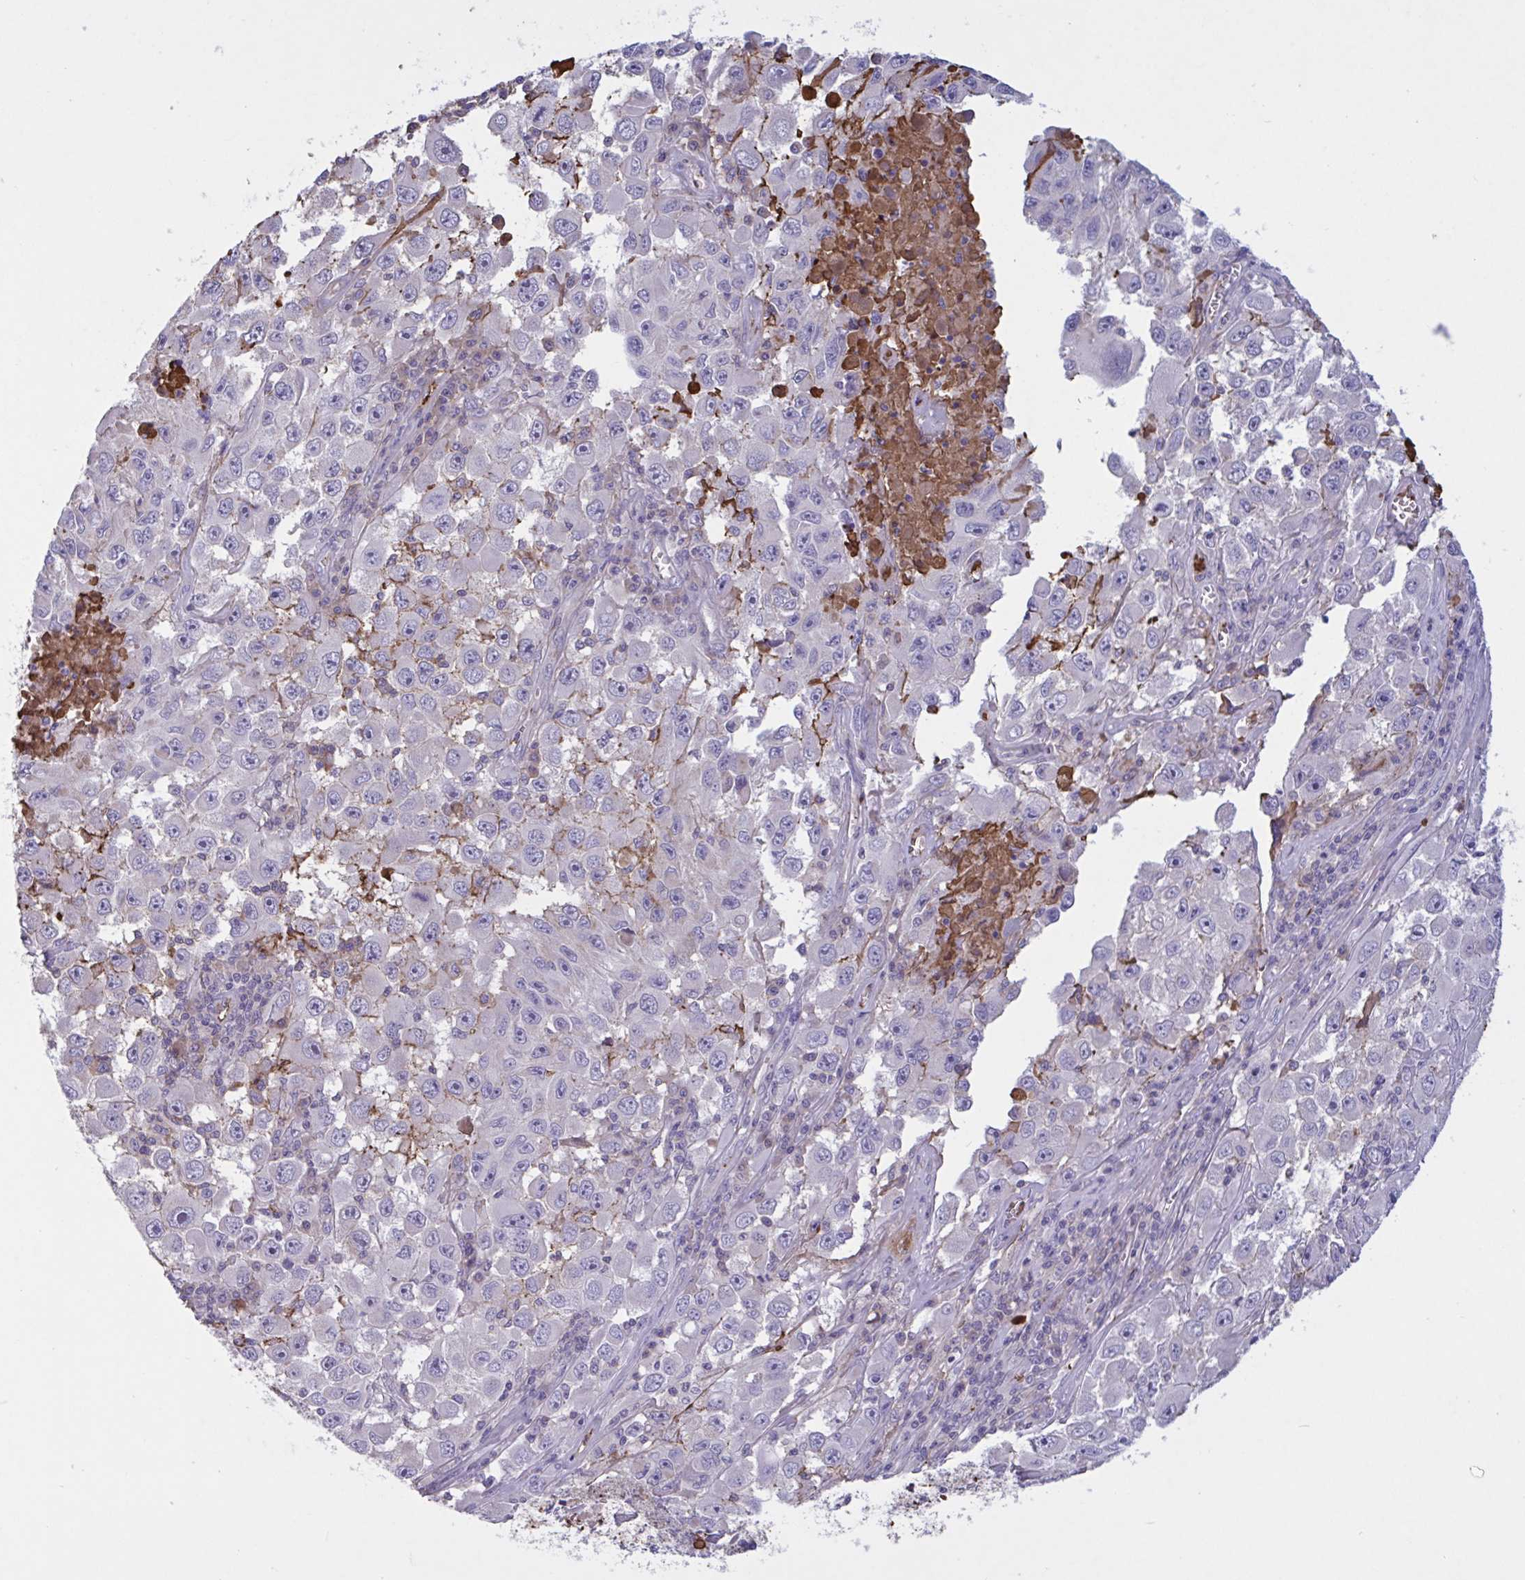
{"staining": {"intensity": "negative", "quantity": "none", "location": "none"}, "tissue": "melanoma", "cell_type": "Tumor cells", "image_type": "cancer", "snomed": [{"axis": "morphology", "description": "Malignant melanoma, Metastatic site"}, {"axis": "topography", "description": "Lymph node"}], "caption": "An image of human malignant melanoma (metastatic site) is negative for staining in tumor cells.", "gene": "IL1R1", "patient": {"sex": "female", "age": 67}}